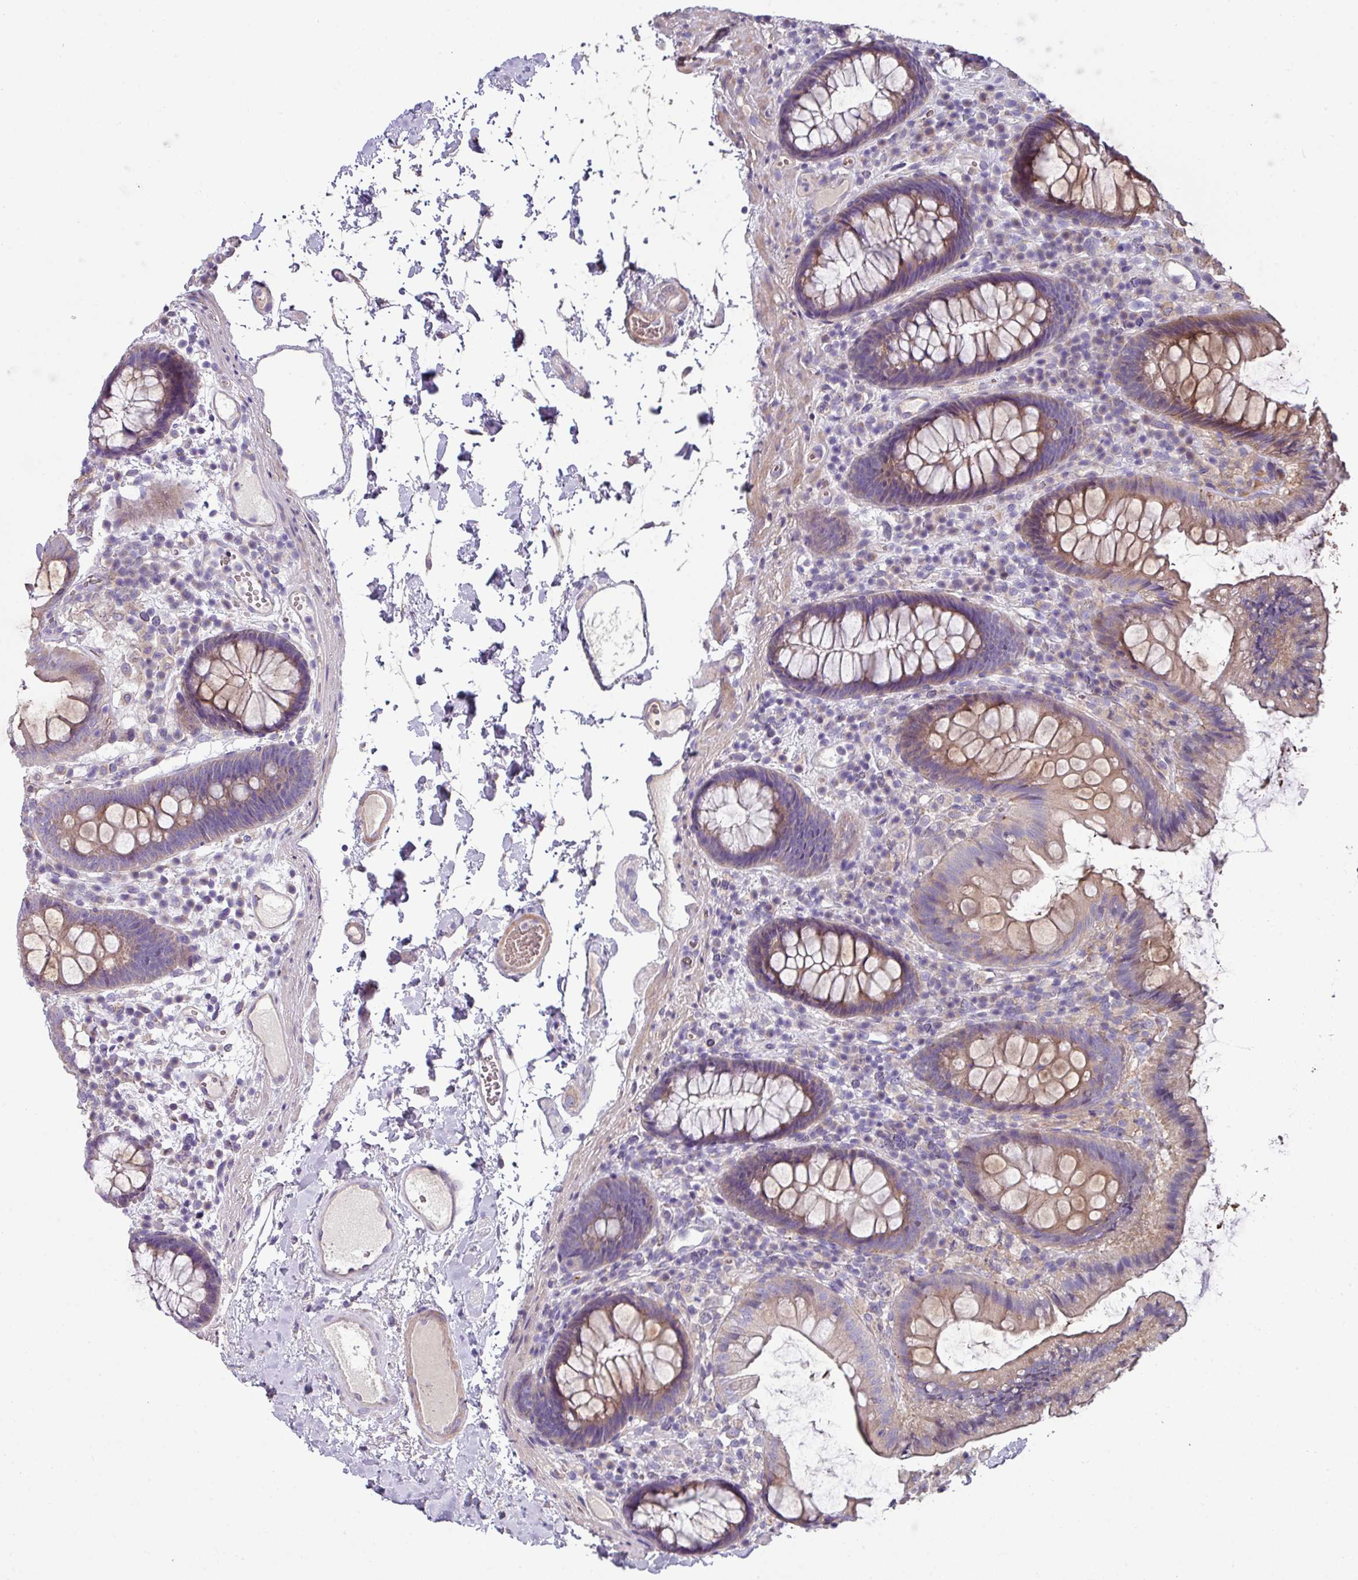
{"staining": {"intensity": "moderate", "quantity": "25%-75%", "location": "cytoplasmic/membranous"}, "tissue": "colon", "cell_type": "Endothelial cells", "image_type": "normal", "snomed": [{"axis": "morphology", "description": "Normal tissue, NOS"}, {"axis": "topography", "description": "Colon"}], "caption": "A medium amount of moderate cytoplasmic/membranous positivity is identified in about 25%-75% of endothelial cells in unremarkable colon.", "gene": "LRRC9", "patient": {"sex": "male", "age": 84}}